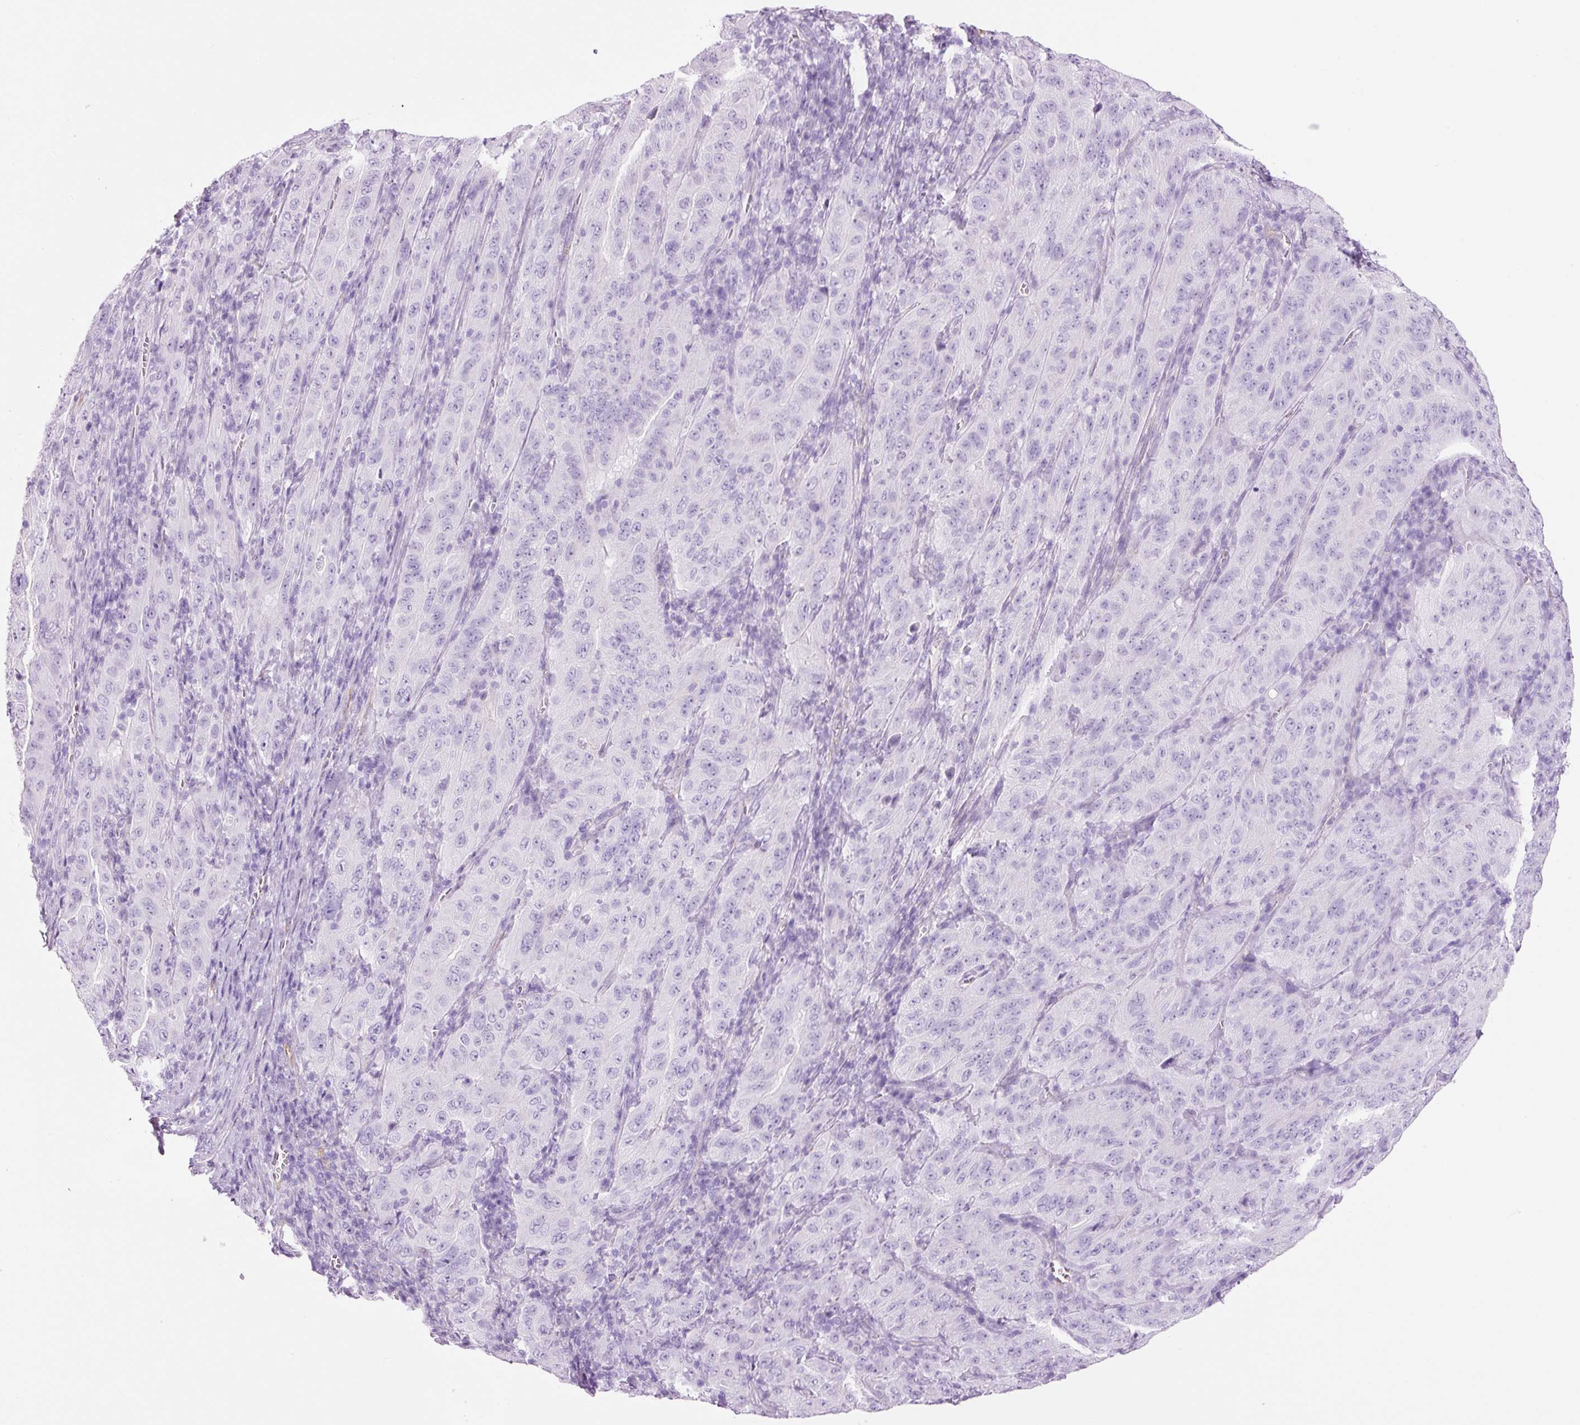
{"staining": {"intensity": "negative", "quantity": "none", "location": "none"}, "tissue": "pancreatic cancer", "cell_type": "Tumor cells", "image_type": "cancer", "snomed": [{"axis": "morphology", "description": "Adenocarcinoma, NOS"}, {"axis": "topography", "description": "Pancreas"}], "caption": "A micrograph of pancreatic cancer stained for a protein displays no brown staining in tumor cells.", "gene": "ADSS1", "patient": {"sex": "male", "age": 63}}